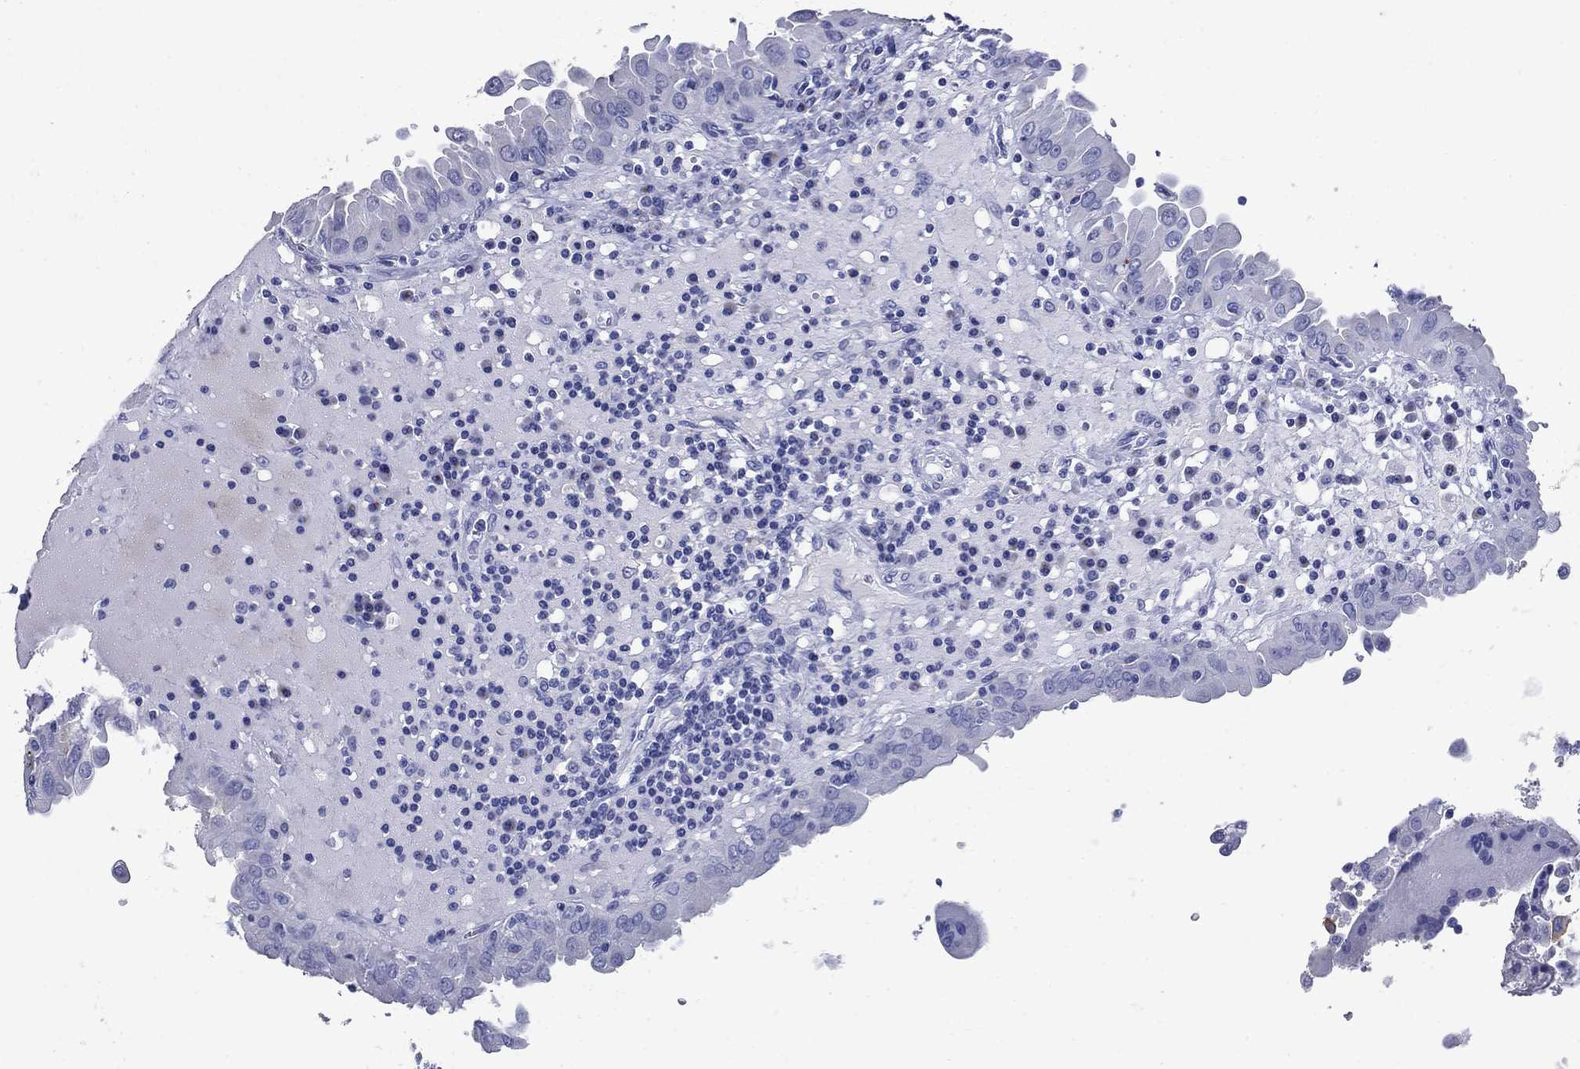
{"staining": {"intensity": "negative", "quantity": "none", "location": "none"}, "tissue": "thyroid cancer", "cell_type": "Tumor cells", "image_type": "cancer", "snomed": [{"axis": "morphology", "description": "Papillary adenocarcinoma, NOS"}, {"axis": "topography", "description": "Thyroid gland"}], "caption": "The photomicrograph reveals no staining of tumor cells in thyroid cancer (papillary adenocarcinoma).", "gene": "CD1A", "patient": {"sex": "female", "age": 37}}